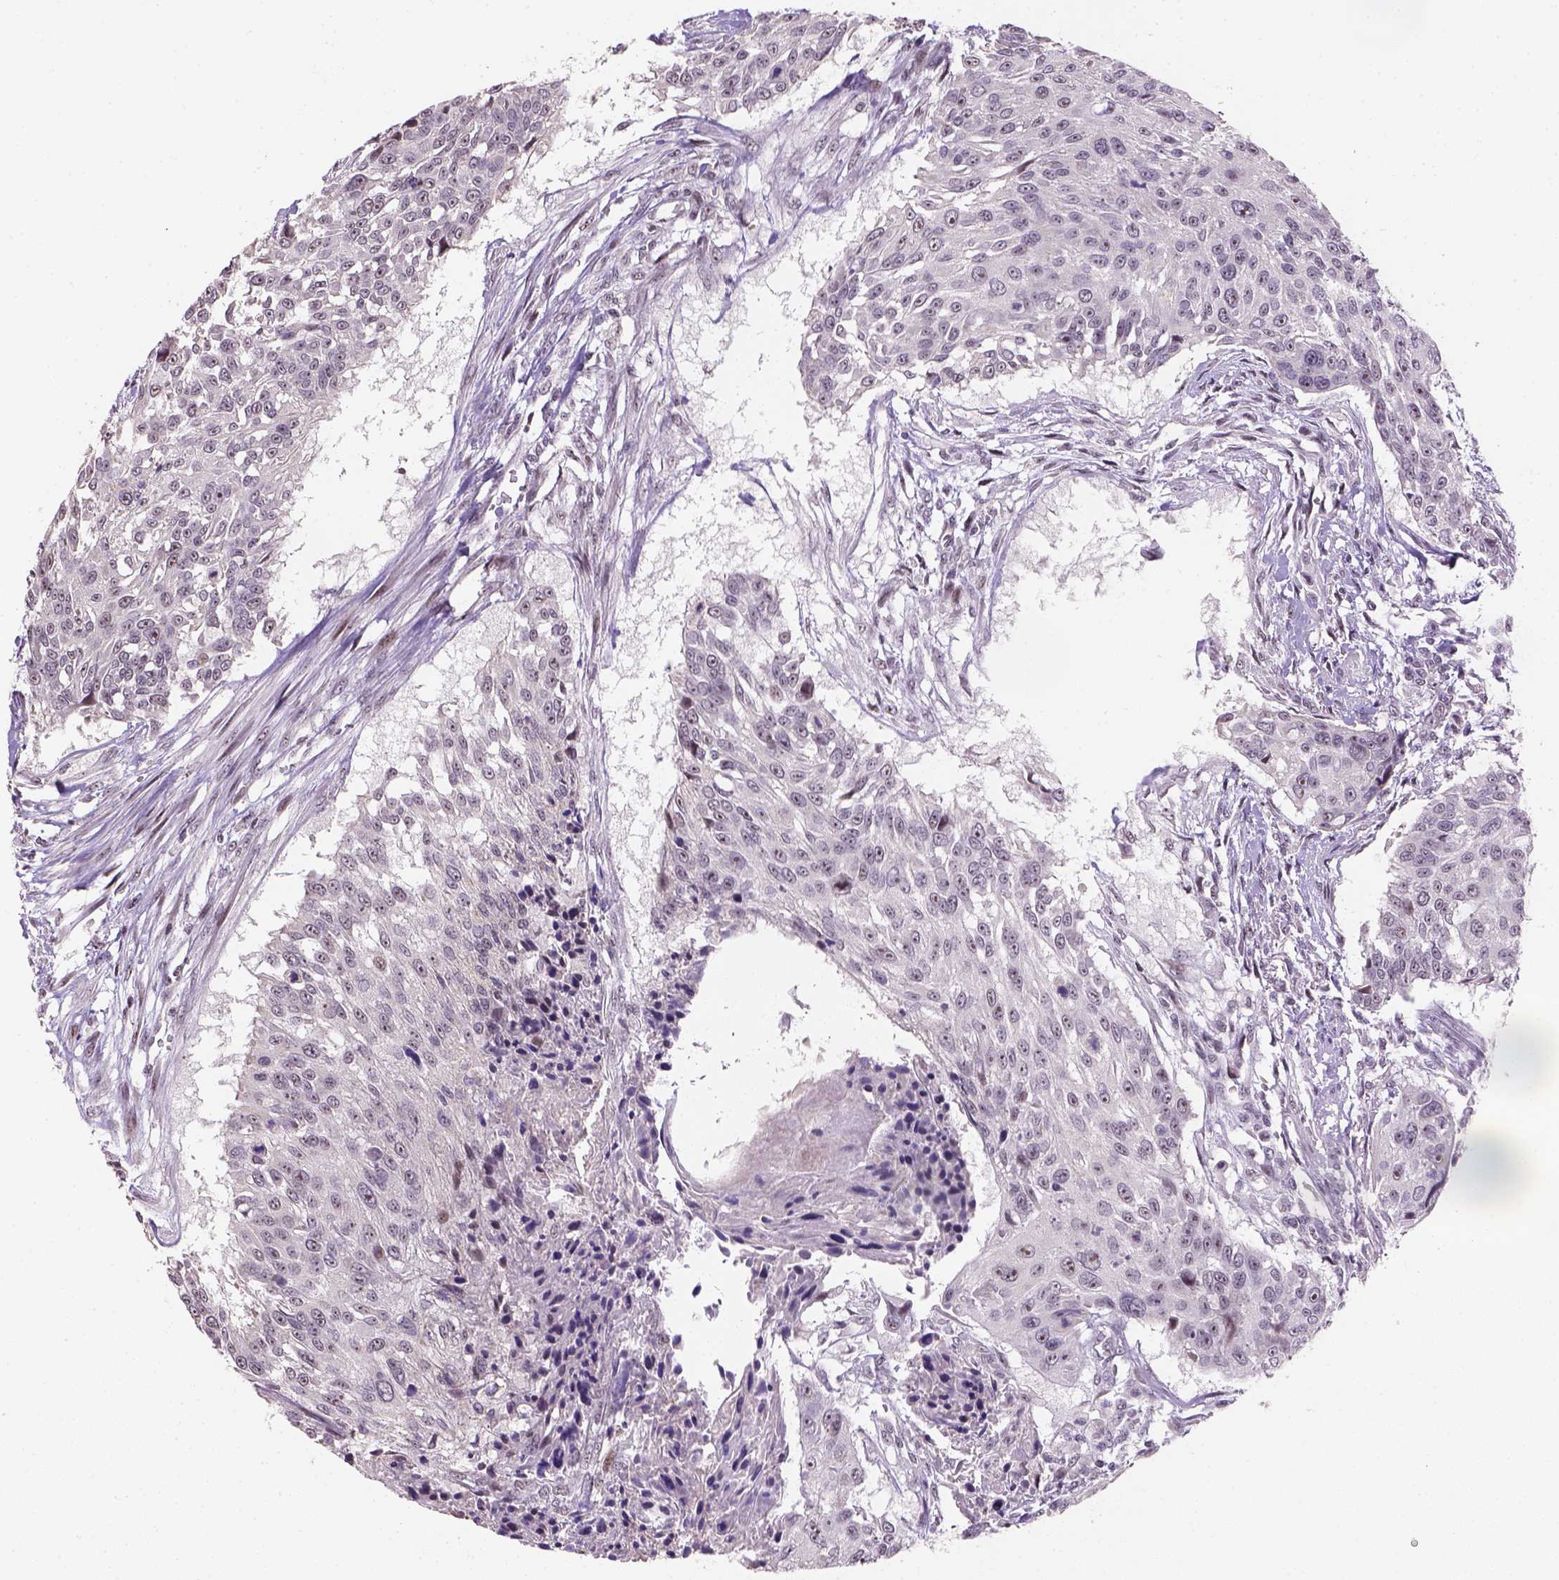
{"staining": {"intensity": "moderate", "quantity": "<25%", "location": "nuclear"}, "tissue": "urothelial cancer", "cell_type": "Tumor cells", "image_type": "cancer", "snomed": [{"axis": "morphology", "description": "Urothelial carcinoma, NOS"}, {"axis": "topography", "description": "Urinary bladder"}], "caption": "This image exhibits transitional cell carcinoma stained with IHC to label a protein in brown. The nuclear of tumor cells show moderate positivity for the protein. Nuclei are counter-stained blue.", "gene": "DDX50", "patient": {"sex": "male", "age": 55}}